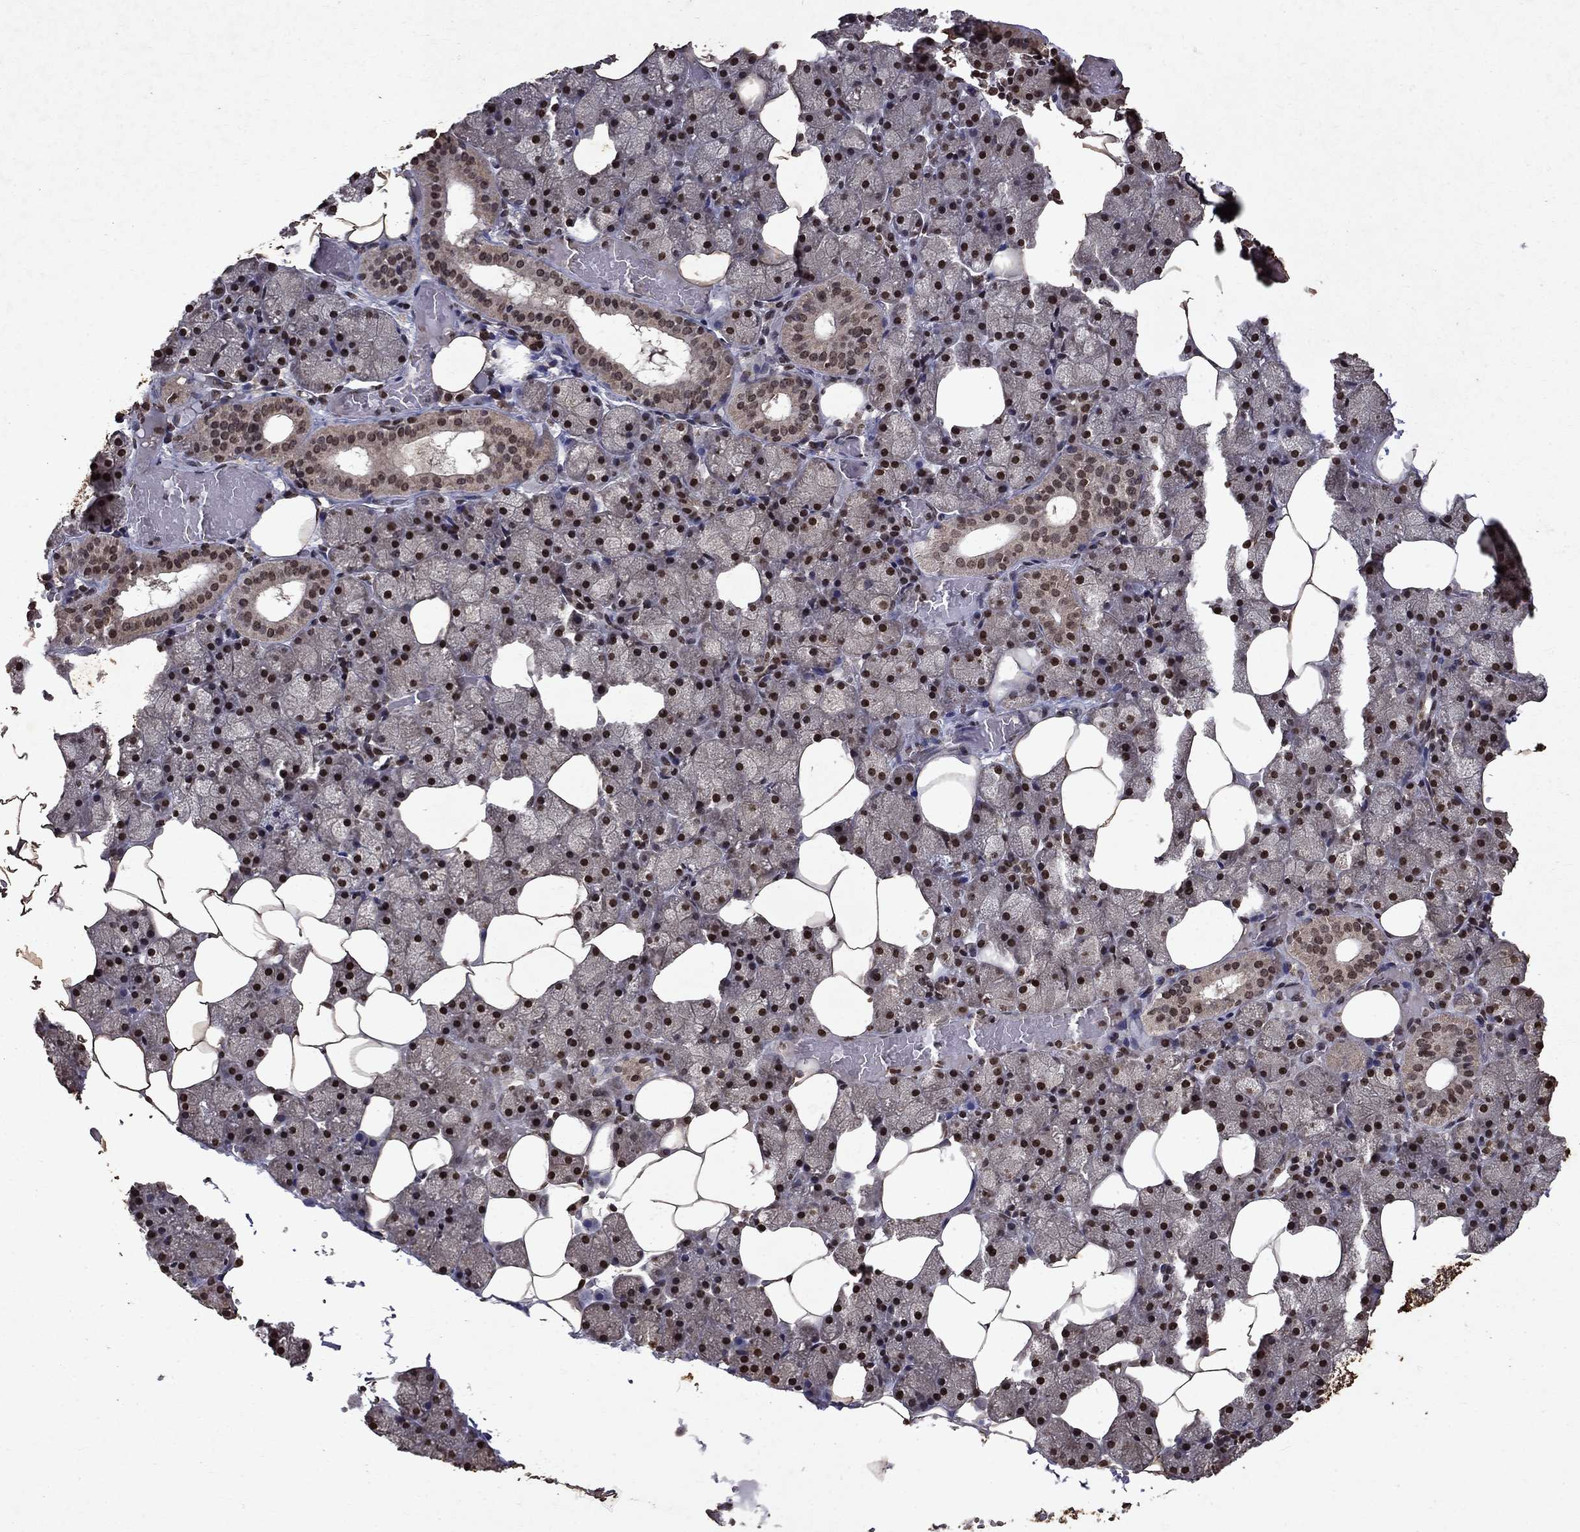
{"staining": {"intensity": "moderate", "quantity": "25%-75%", "location": "cytoplasmic/membranous,nuclear"}, "tissue": "salivary gland", "cell_type": "Glandular cells", "image_type": "normal", "snomed": [{"axis": "morphology", "description": "Normal tissue, NOS"}, {"axis": "topography", "description": "Salivary gland"}], "caption": "Glandular cells show moderate cytoplasmic/membranous,nuclear expression in approximately 25%-75% of cells in benign salivary gland.", "gene": "PIN4", "patient": {"sex": "male", "age": 38}}